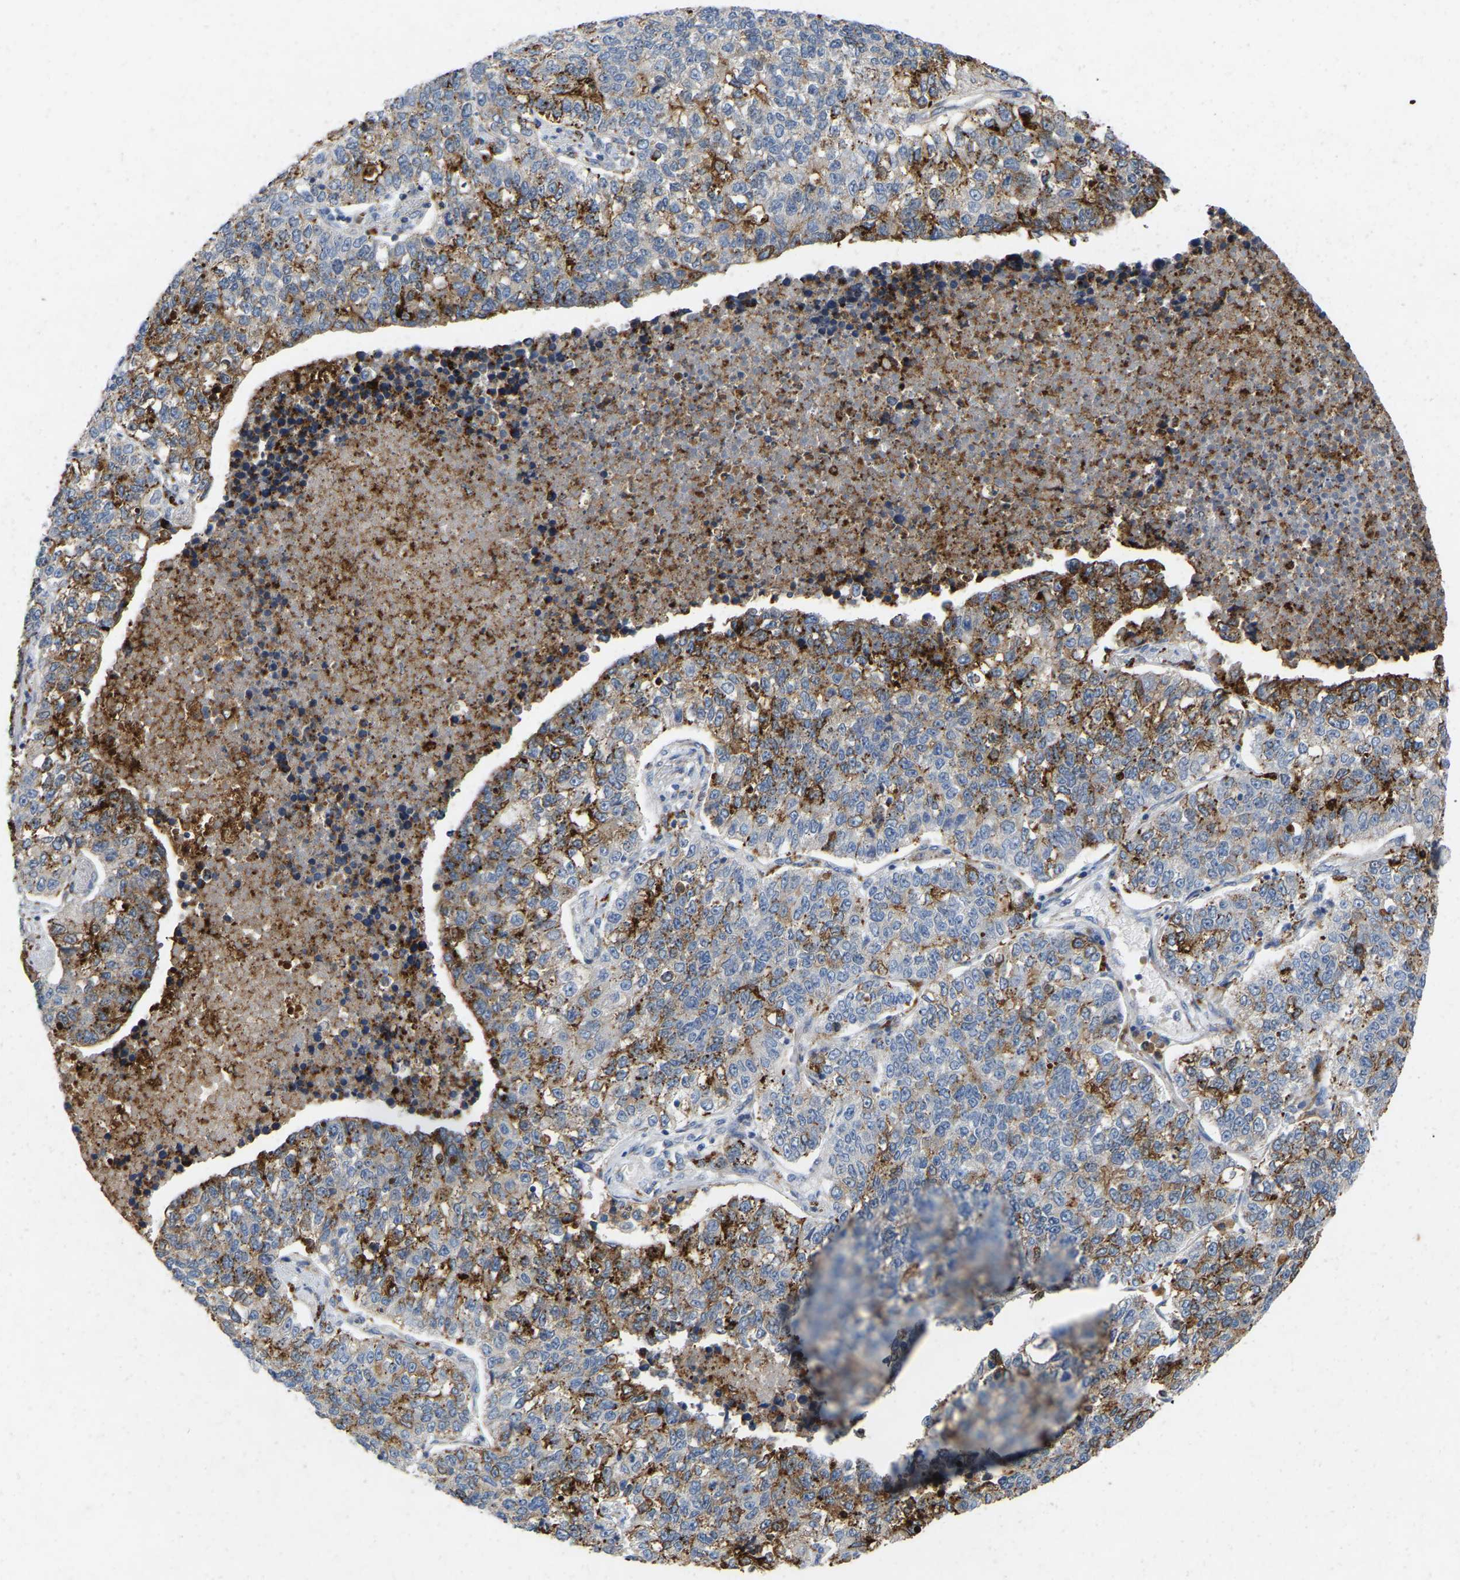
{"staining": {"intensity": "moderate", "quantity": "<25%", "location": "cytoplasmic/membranous"}, "tissue": "lung cancer", "cell_type": "Tumor cells", "image_type": "cancer", "snomed": [{"axis": "morphology", "description": "Adenocarcinoma, NOS"}, {"axis": "topography", "description": "Lung"}], "caption": "Lung cancer tissue demonstrates moderate cytoplasmic/membranous staining in approximately <25% of tumor cells, visualized by immunohistochemistry.", "gene": "RHEB", "patient": {"sex": "male", "age": 49}}